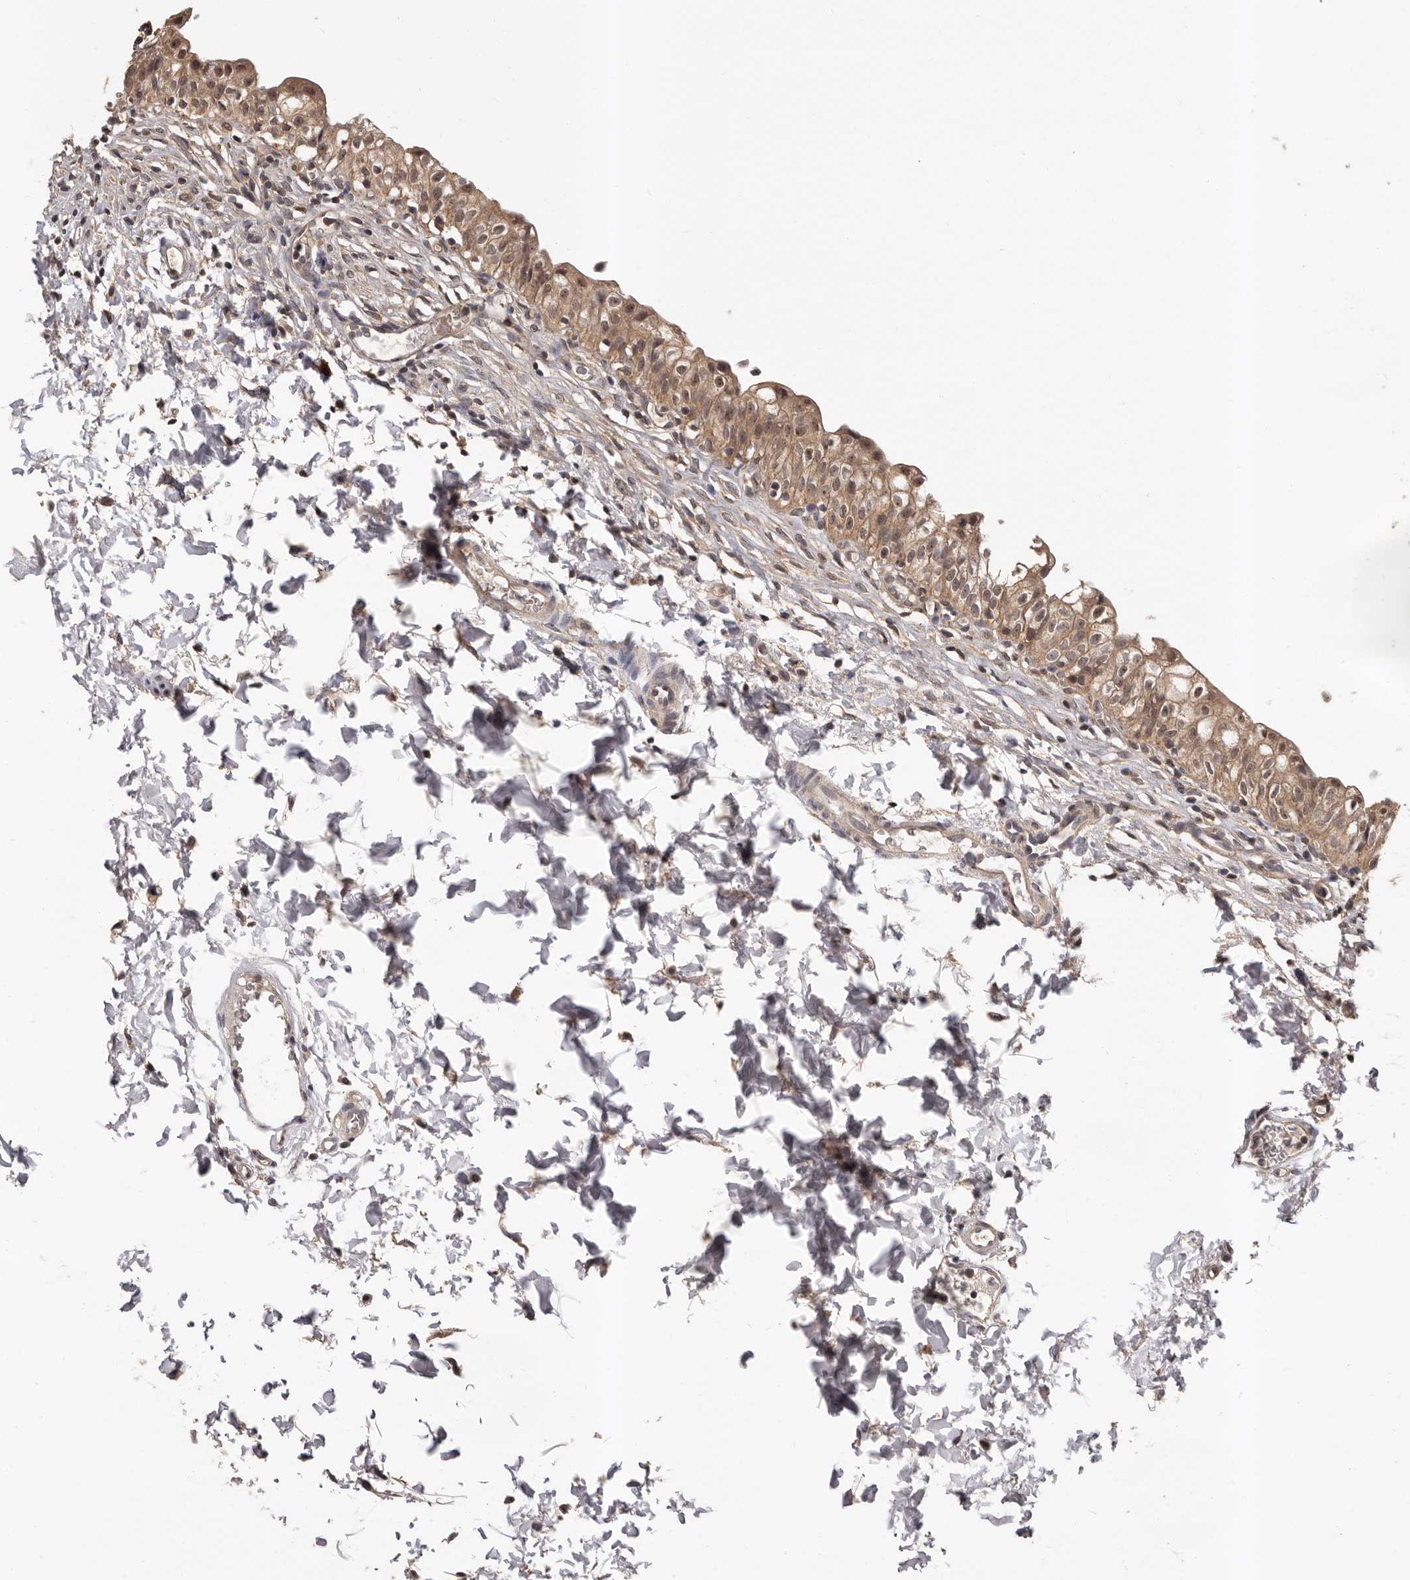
{"staining": {"intensity": "moderate", "quantity": ">75%", "location": "cytoplasmic/membranous,nuclear"}, "tissue": "urinary bladder", "cell_type": "Urothelial cells", "image_type": "normal", "snomed": [{"axis": "morphology", "description": "Normal tissue, NOS"}, {"axis": "topography", "description": "Urinary bladder"}], "caption": "Immunohistochemical staining of normal human urinary bladder reveals >75% levels of moderate cytoplasmic/membranous,nuclear protein expression in about >75% of urothelial cells. Nuclei are stained in blue.", "gene": "VPS37A", "patient": {"sex": "male", "age": 55}}